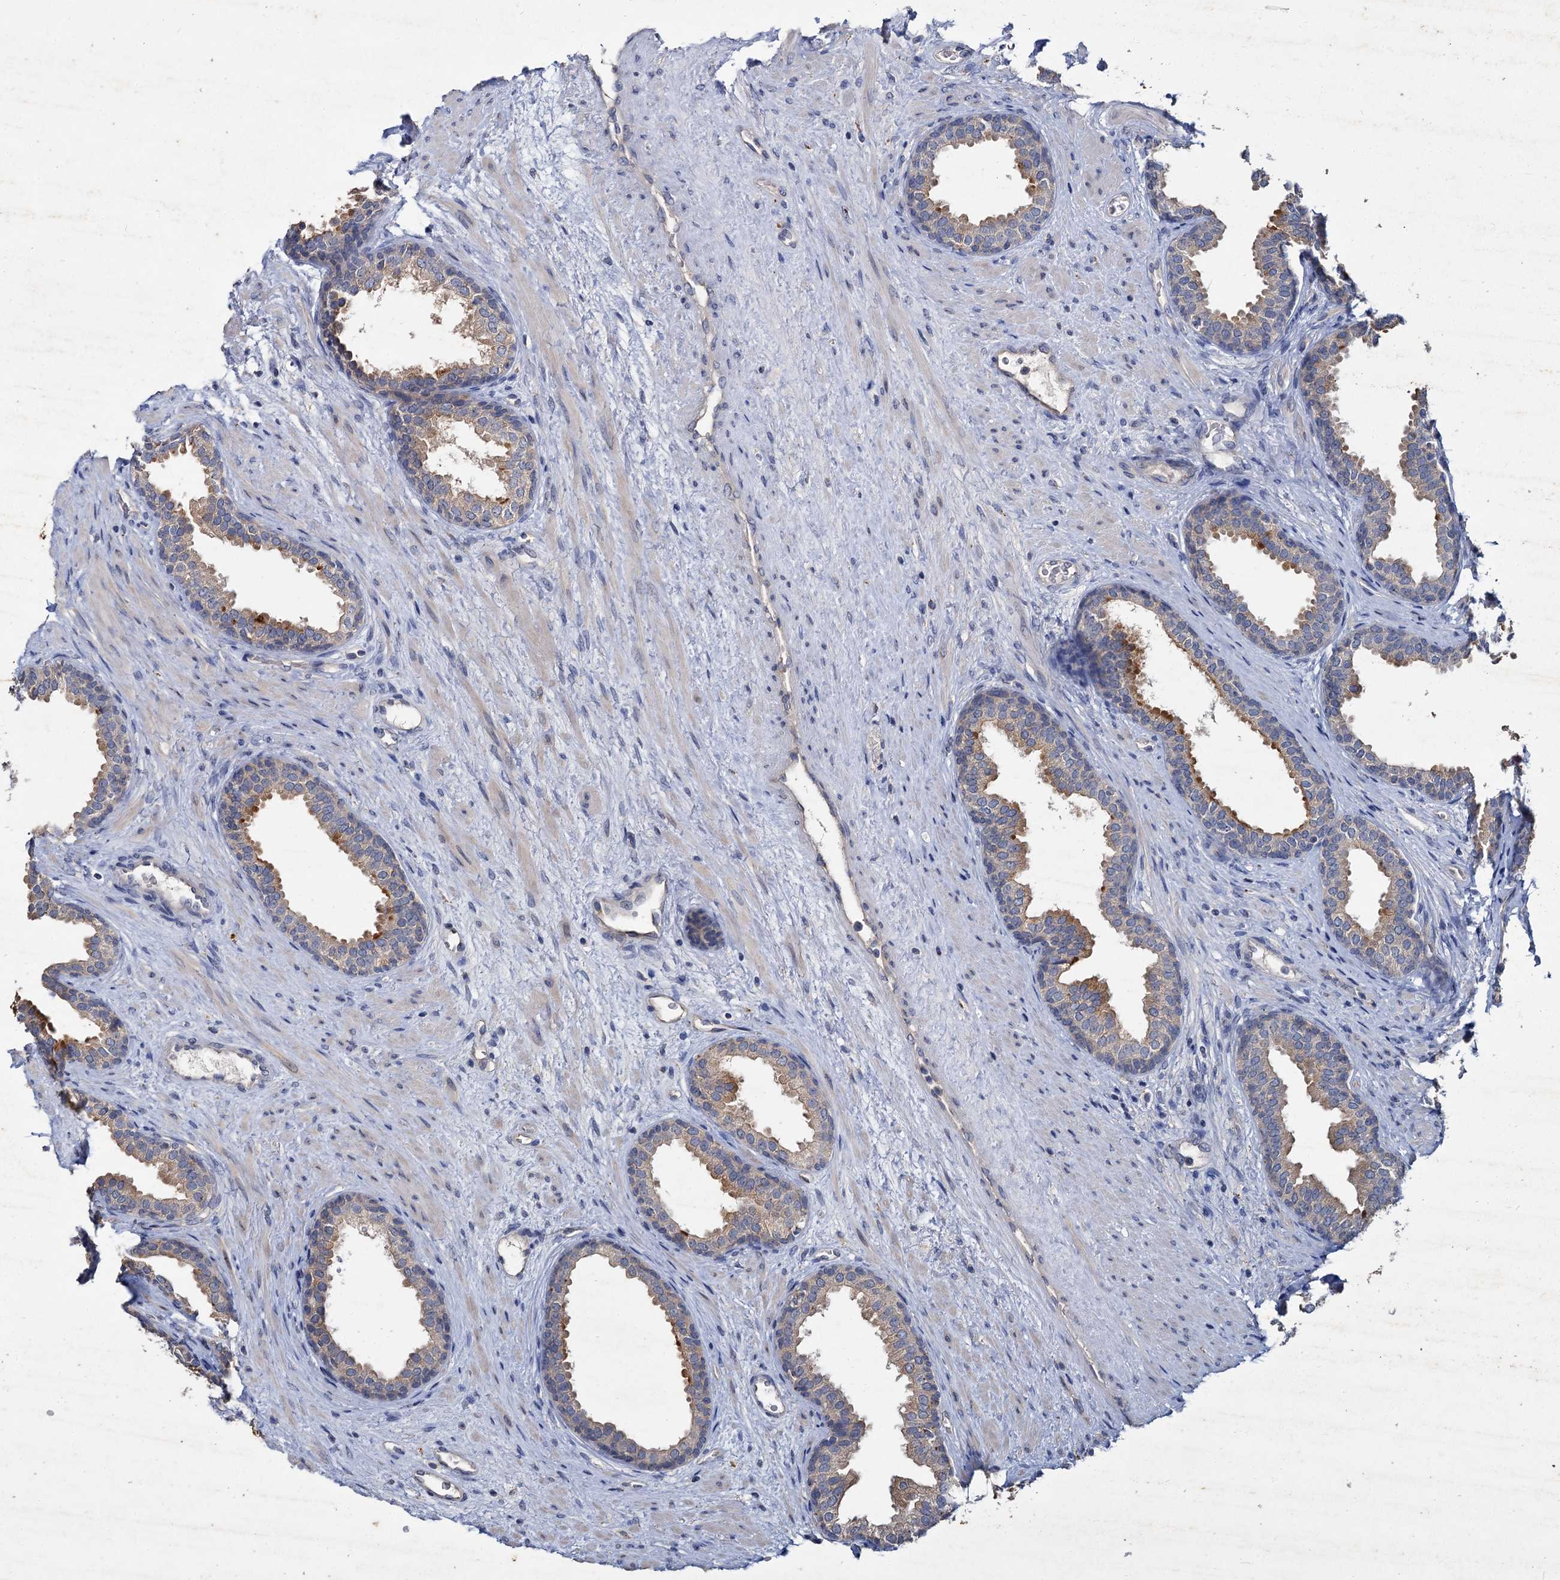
{"staining": {"intensity": "moderate", "quantity": "25%-75%", "location": "cytoplasmic/membranous"}, "tissue": "prostate", "cell_type": "Glandular cells", "image_type": "normal", "snomed": [{"axis": "morphology", "description": "Normal tissue, NOS"}, {"axis": "topography", "description": "Prostate"}], "caption": "High-power microscopy captured an immunohistochemistry photomicrograph of unremarkable prostate, revealing moderate cytoplasmic/membranous expression in about 25%-75% of glandular cells. (IHC, brightfield microscopy, high magnification).", "gene": "ATP9A", "patient": {"sex": "male", "age": 76}}